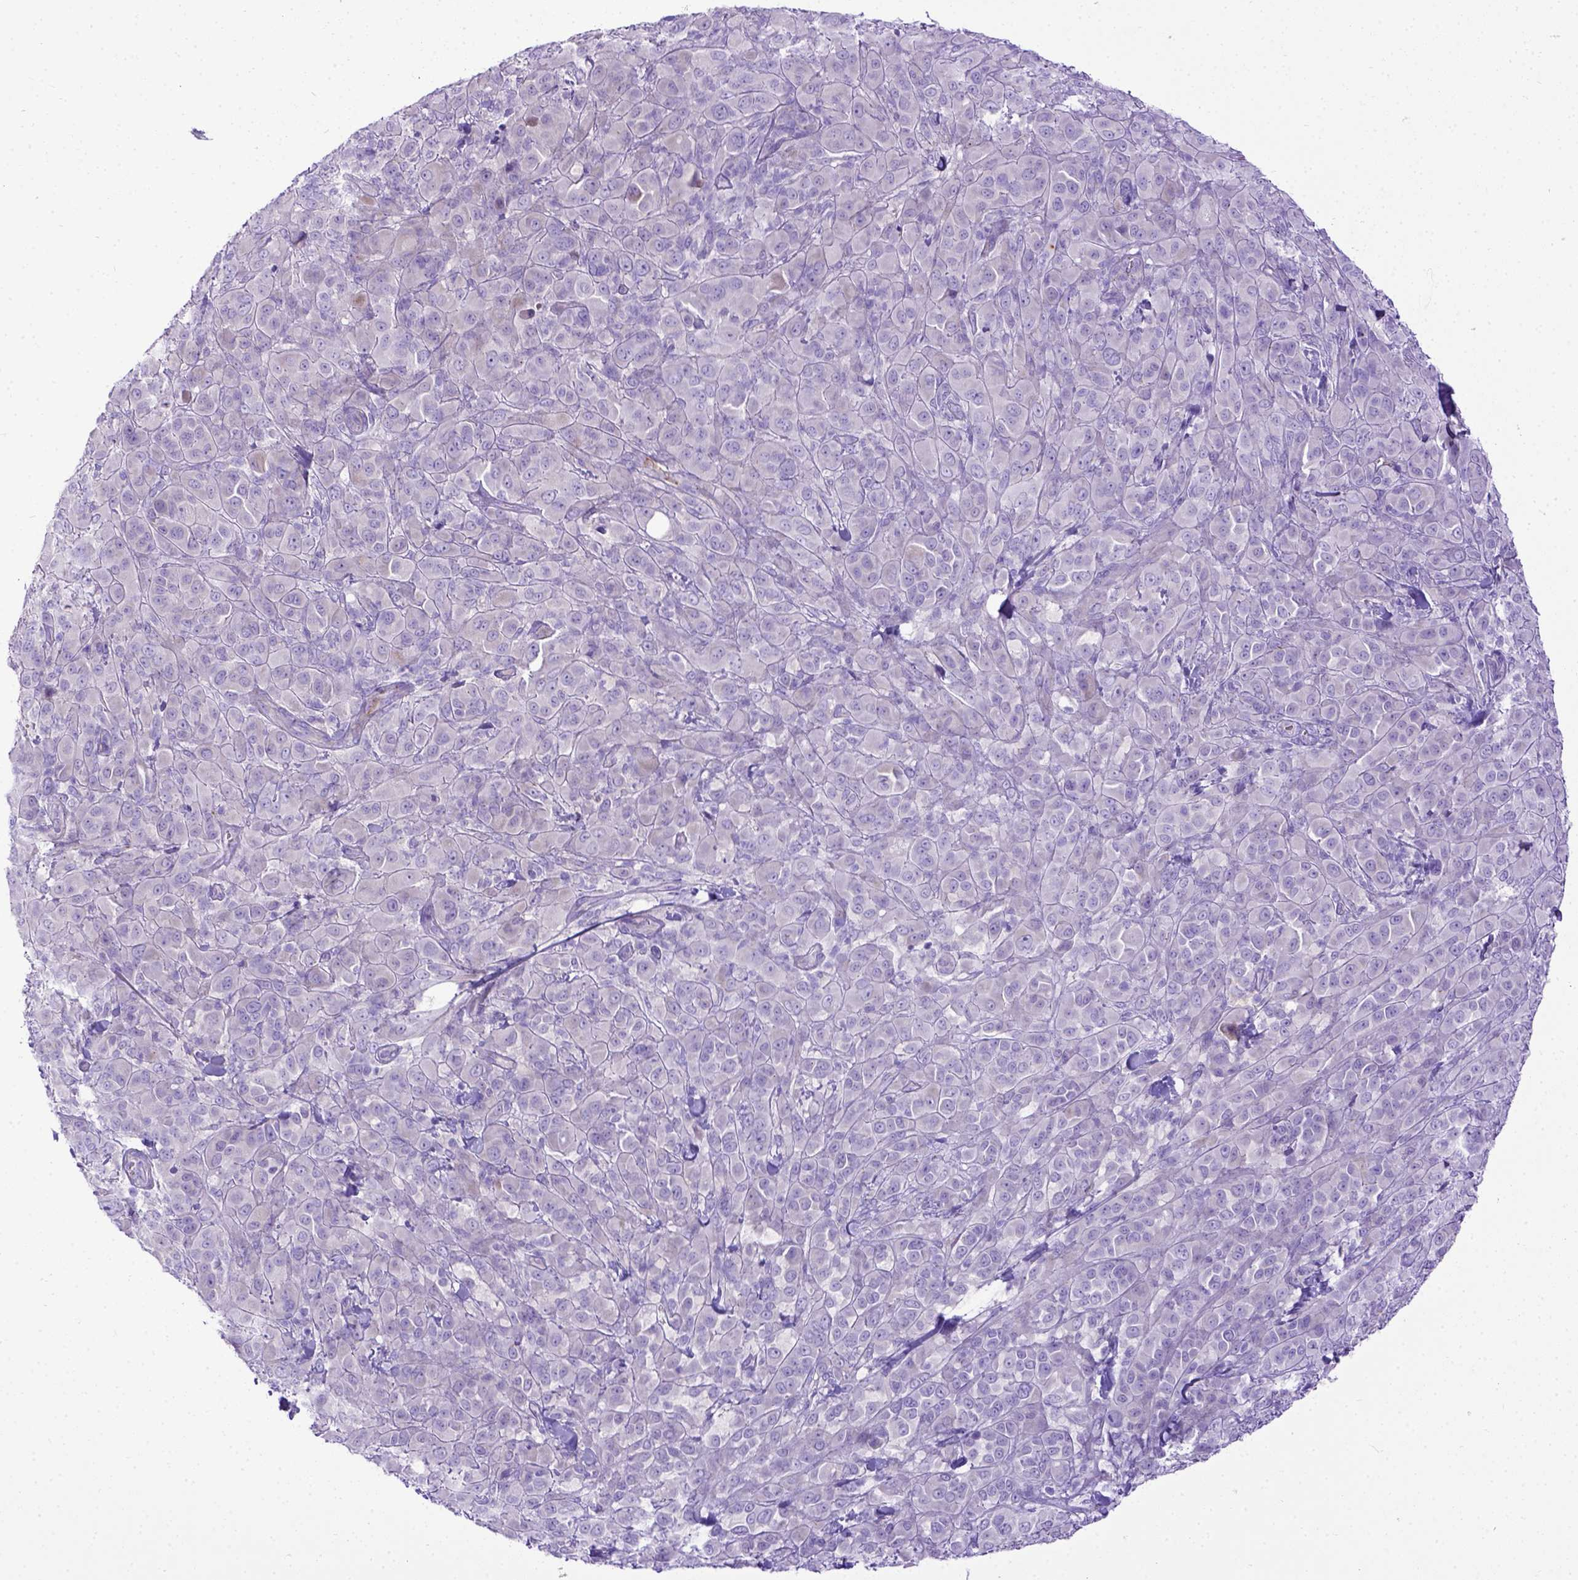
{"staining": {"intensity": "negative", "quantity": "none", "location": "none"}, "tissue": "melanoma", "cell_type": "Tumor cells", "image_type": "cancer", "snomed": [{"axis": "morphology", "description": "Malignant melanoma, NOS"}, {"axis": "topography", "description": "Skin"}], "caption": "A histopathology image of malignant melanoma stained for a protein displays no brown staining in tumor cells. (Brightfield microscopy of DAB IHC at high magnification).", "gene": "CFAP300", "patient": {"sex": "female", "age": 87}}